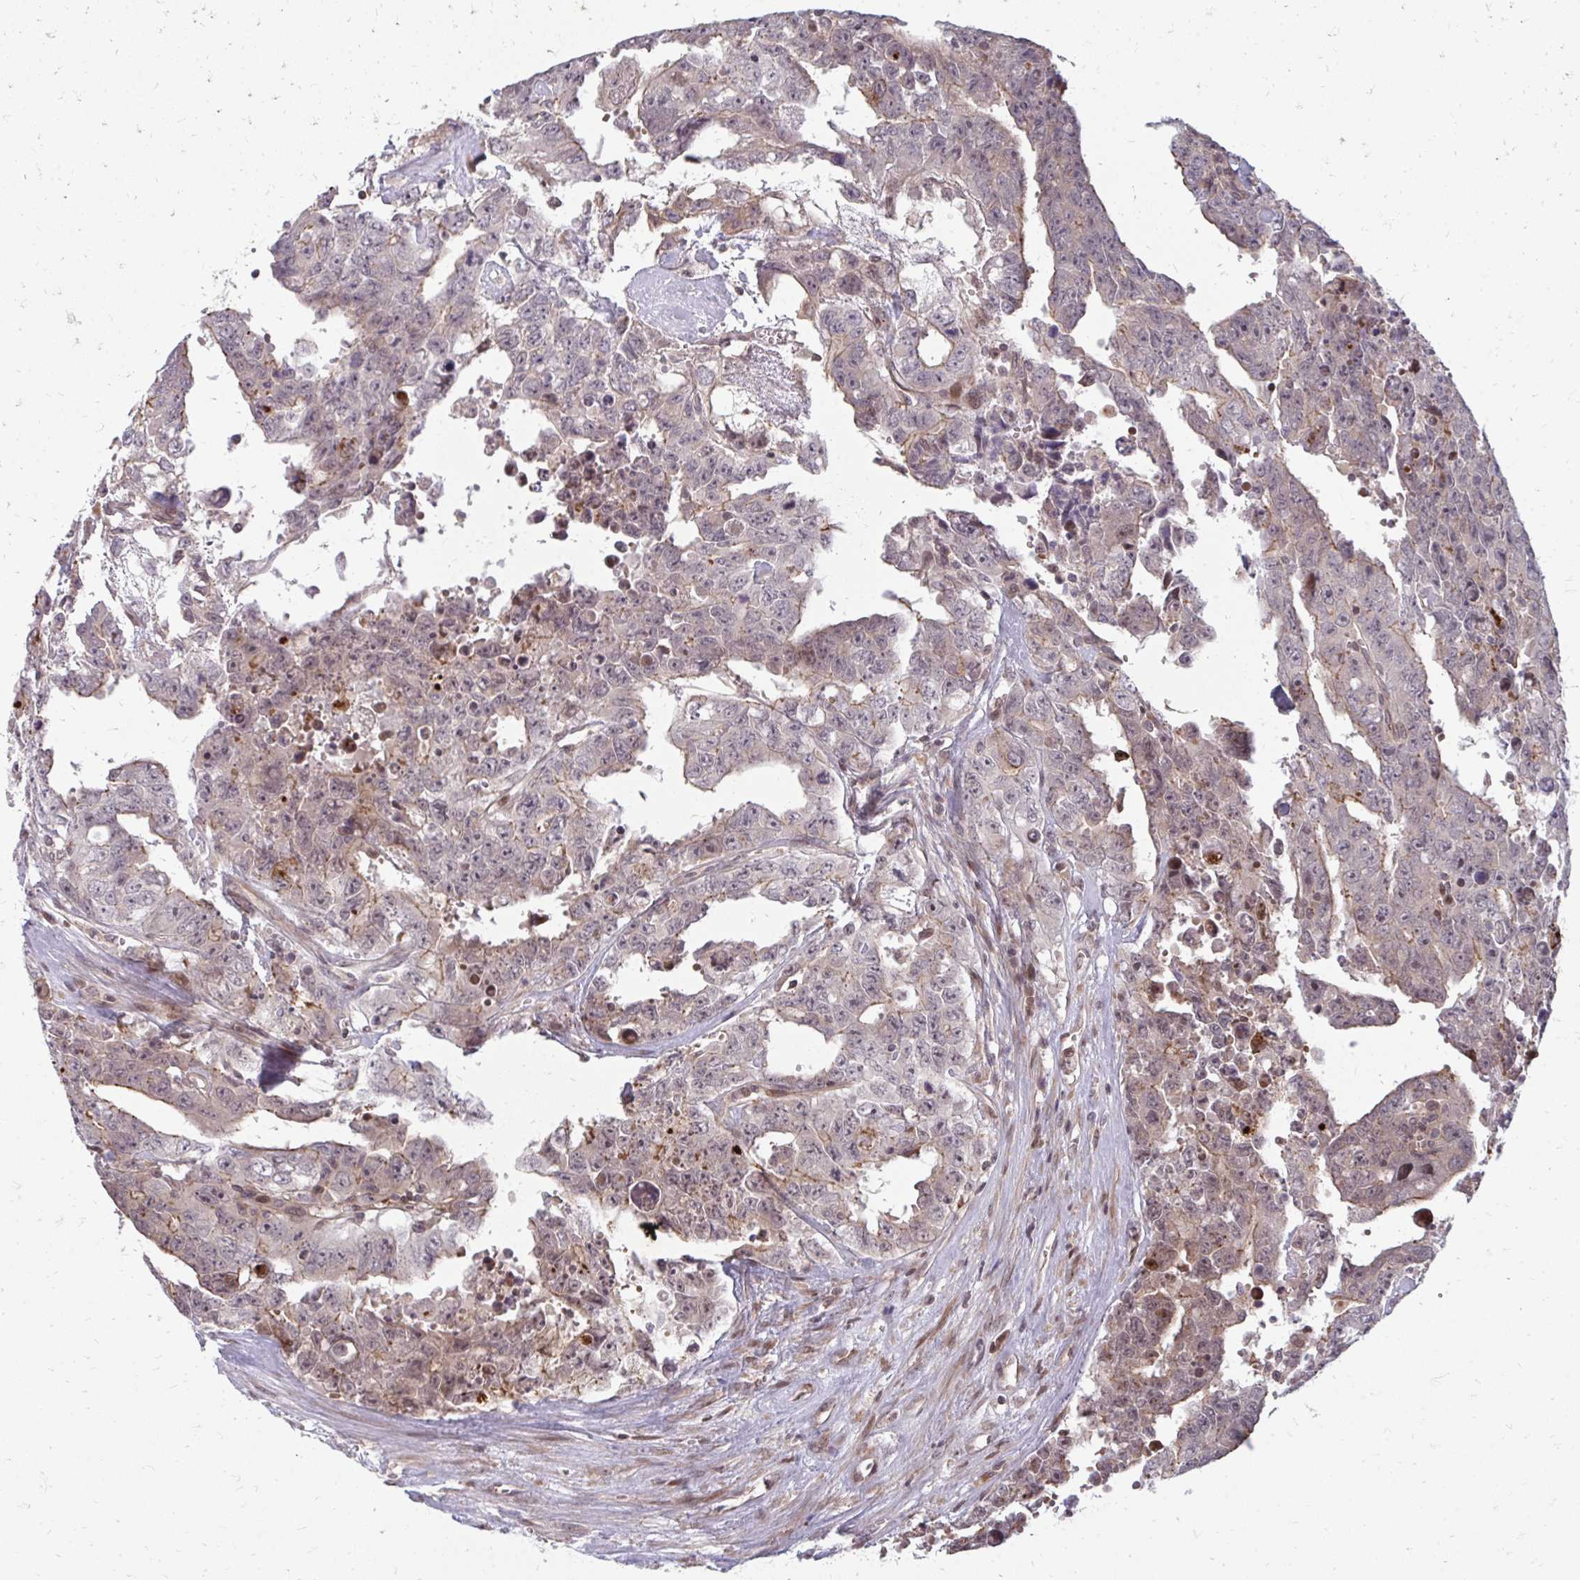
{"staining": {"intensity": "weak", "quantity": "<25%", "location": "cytoplasmic/membranous"}, "tissue": "testis cancer", "cell_type": "Tumor cells", "image_type": "cancer", "snomed": [{"axis": "morphology", "description": "Carcinoma, Embryonal, NOS"}, {"axis": "topography", "description": "Testis"}], "caption": "Embryonal carcinoma (testis) stained for a protein using immunohistochemistry displays no positivity tumor cells.", "gene": "ZNF285", "patient": {"sex": "male", "age": 24}}